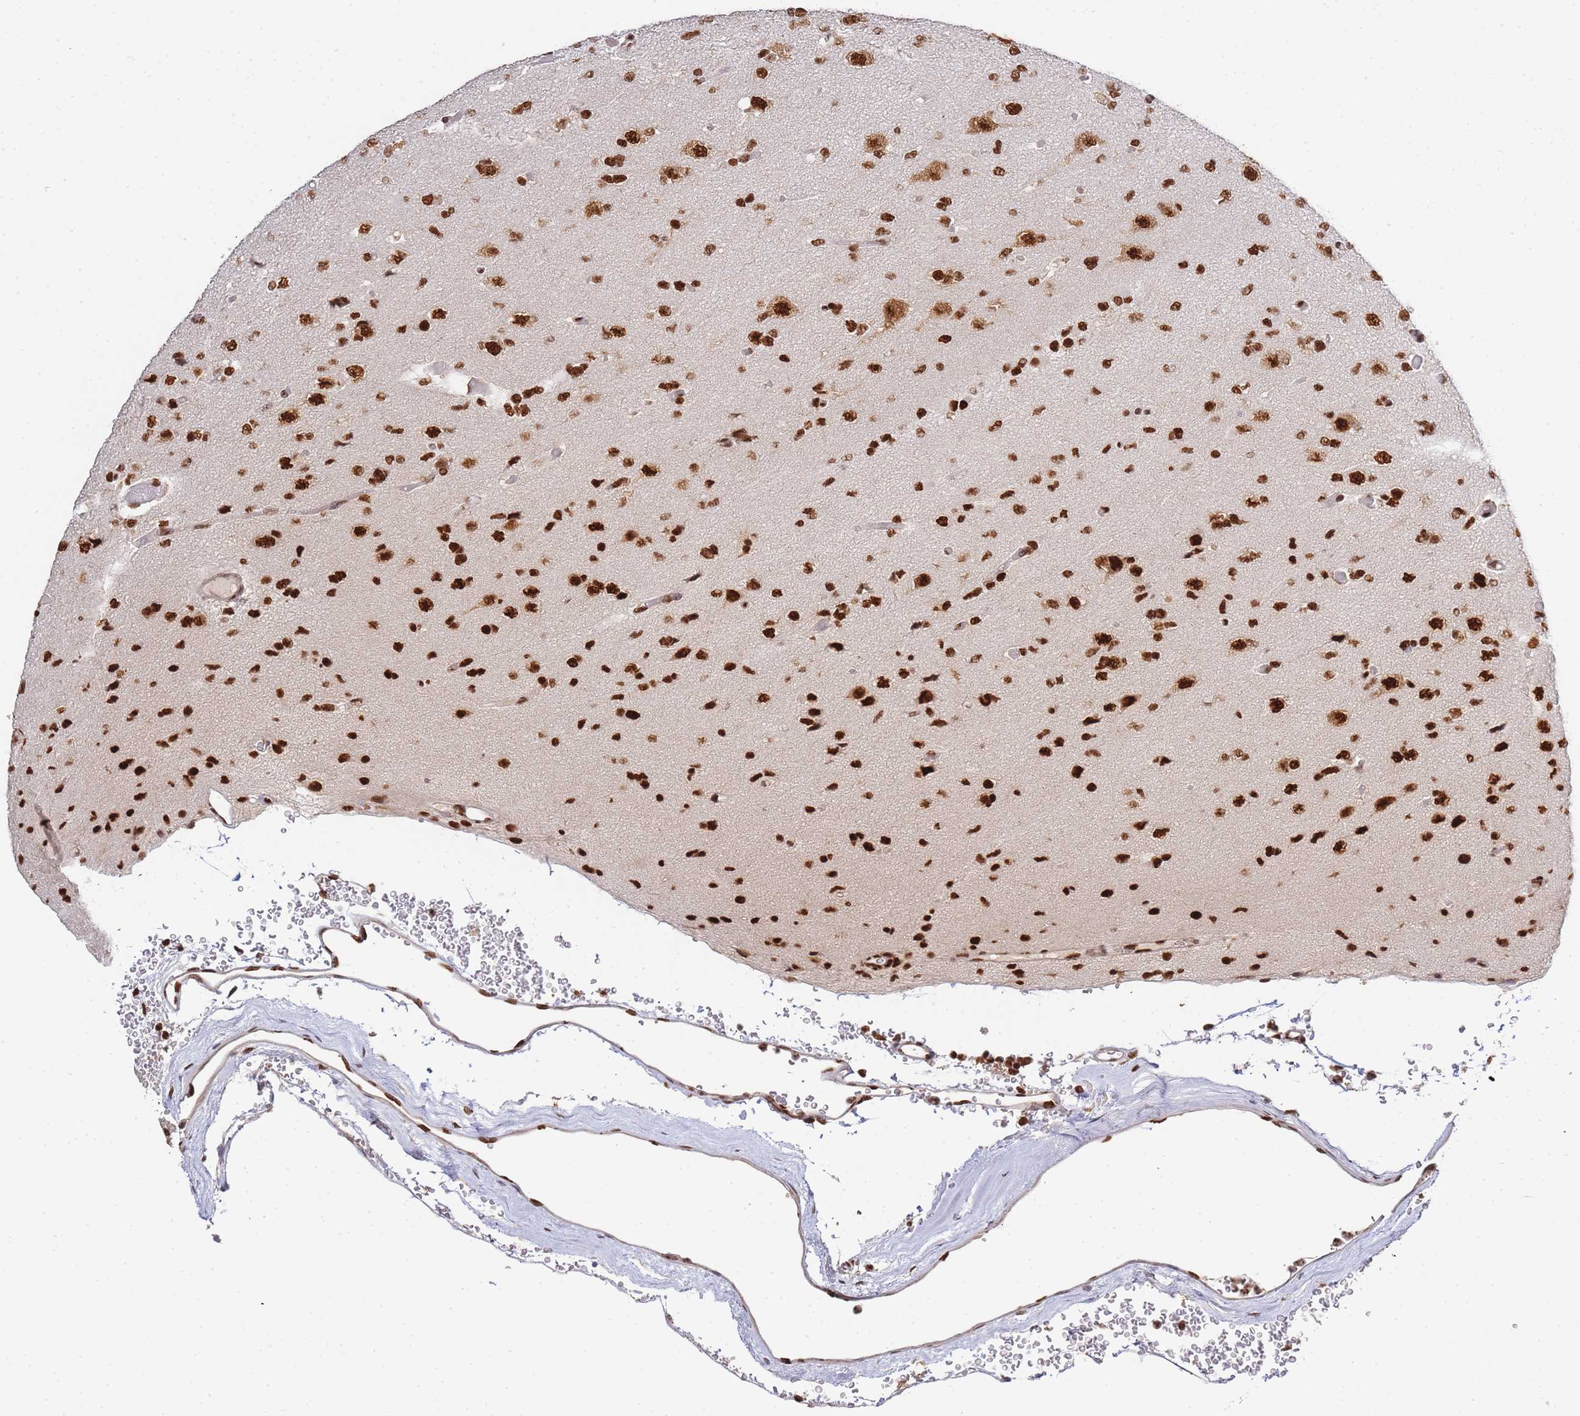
{"staining": {"intensity": "strong", "quantity": ">75%", "location": "nuclear"}, "tissue": "glioma", "cell_type": "Tumor cells", "image_type": "cancer", "snomed": [{"axis": "morphology", "description": "Glioma, malignant, Low grade"}, {"axis": "topography", "description": "Brain"}], "caption": "DAB (3,3'-diaminobenzidine) immunohistochemical staining of malignant glioma (low-grade) reveals strong nuclear protein staining in about >75% of tumor cells.", "gene": "PRKDC", "patient": {"sex": "female", "age": 22}}